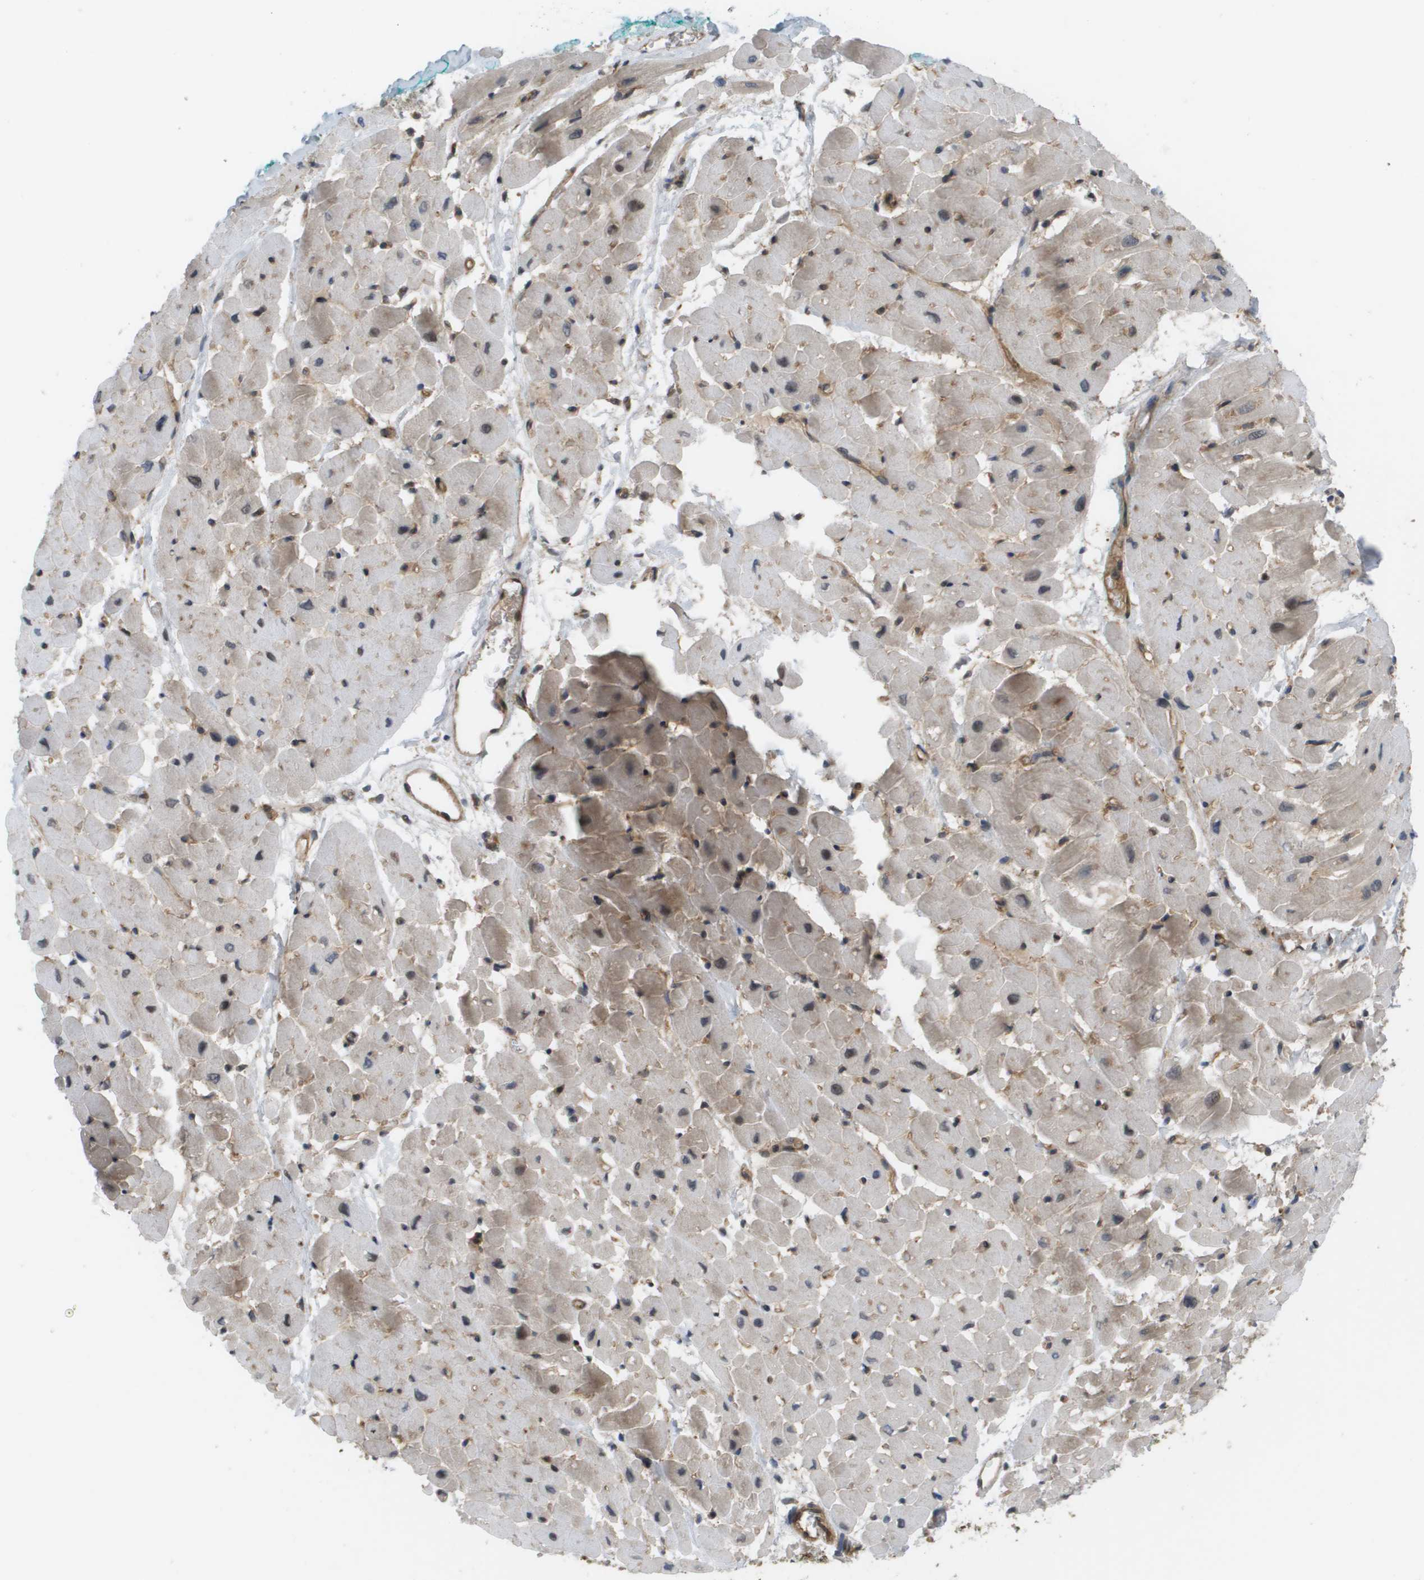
{"staining": {"intensity": "weak", "quantity": "25%-75%", "location": "cytoplasmic/membranous"}, "tissue": "heart muscle", "cell_type": "Cardiomyocytes", "image_type": "normal", "snomed": [{"axis": "morphology", "description": "Normal tissue, NOS"}, {"axis": "topography", "description": "Heart"}], "caption": "Protein expression analysis of unremarkable human heart muscle reveals weak cytoplasmic/membranous positivity in approximately 25%-75% of cardiomyocytes.", "gene": "CTPS2", "patient": {"sex": "male", "age": 45}}